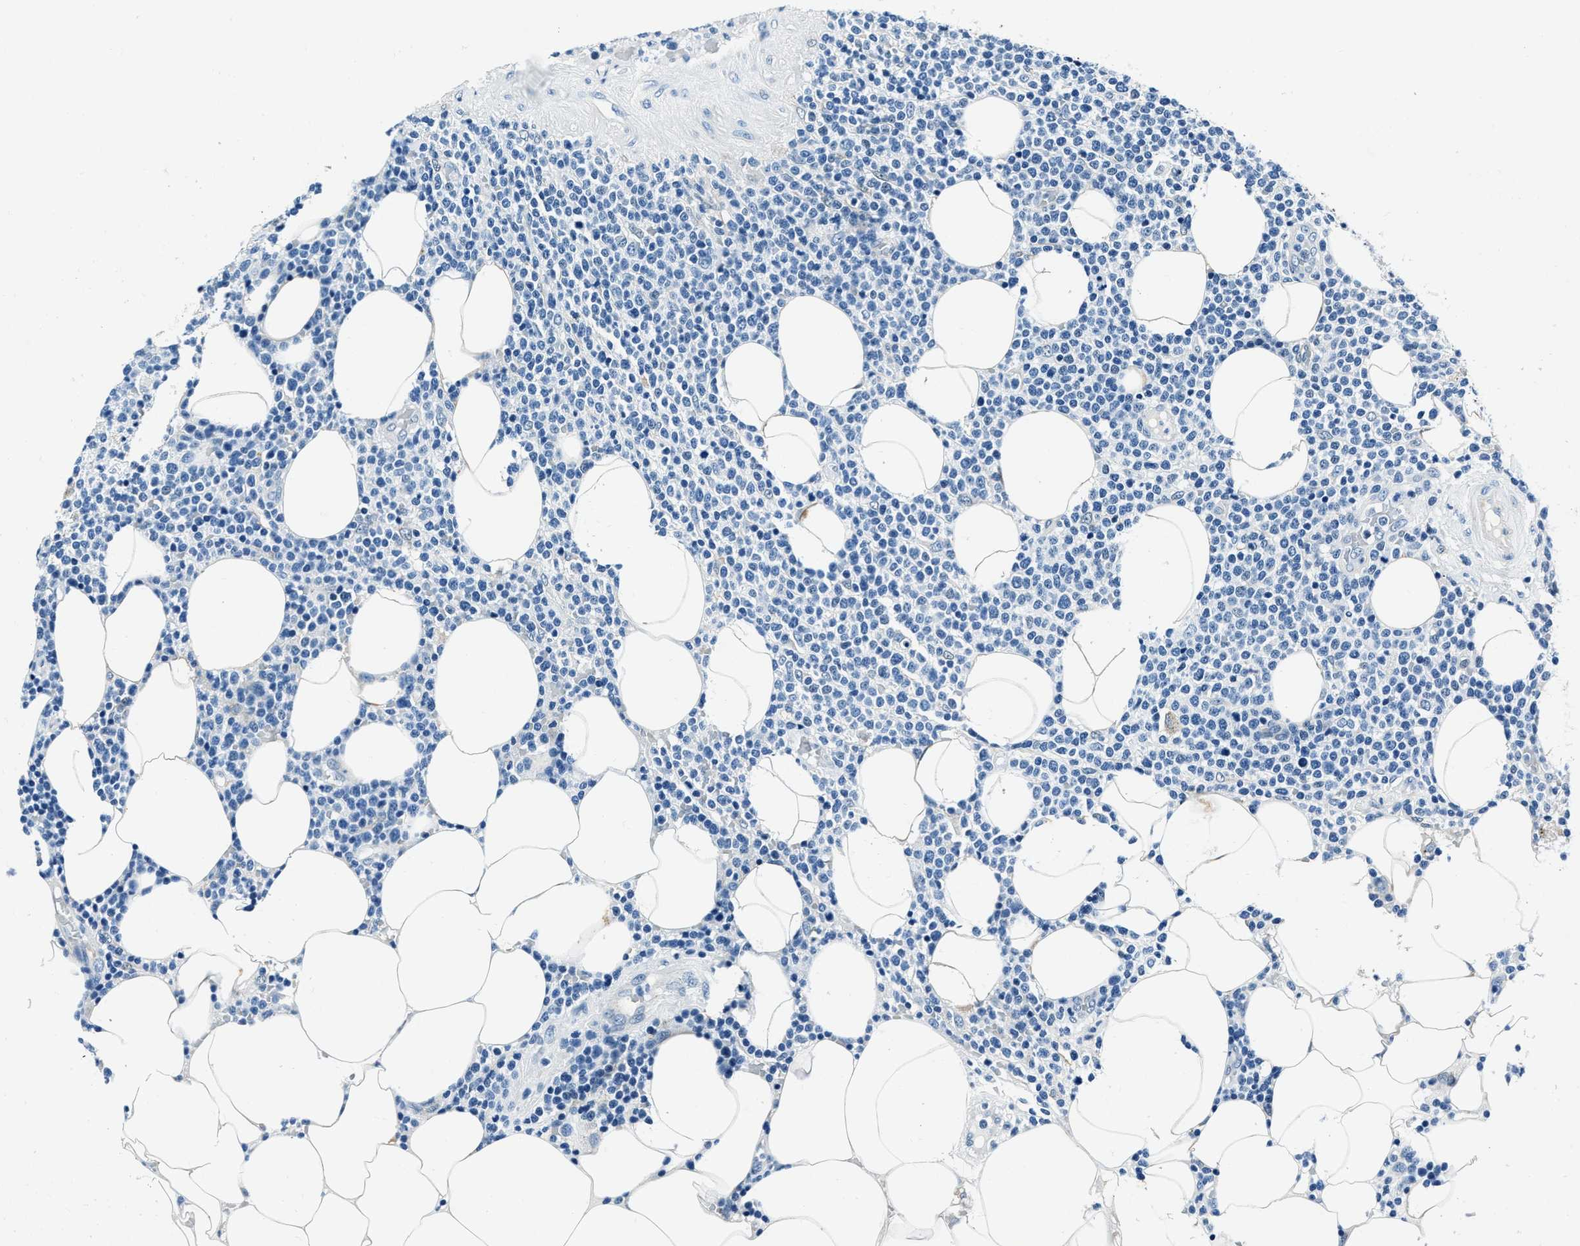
{"staining": {"intensity": "negative", "quantity": "none", "location": "none"}, "tissue": "lymphoma", "cell_type": "Tumor cells", "image_type": "cancer", "snomed": [{"axis": "morphology", "description": "Malignant lymphoma, non-Hodgkin's type, High grade"}, {"axis": "topography", "description": "Lymph node"}], "caption": "Lymphoma stained for a protein using immunohistochemistry (IHC) shows no expression tumor cells.", "gene": "PTPDC1", "patient": {"sex": "male", "age": 61}}